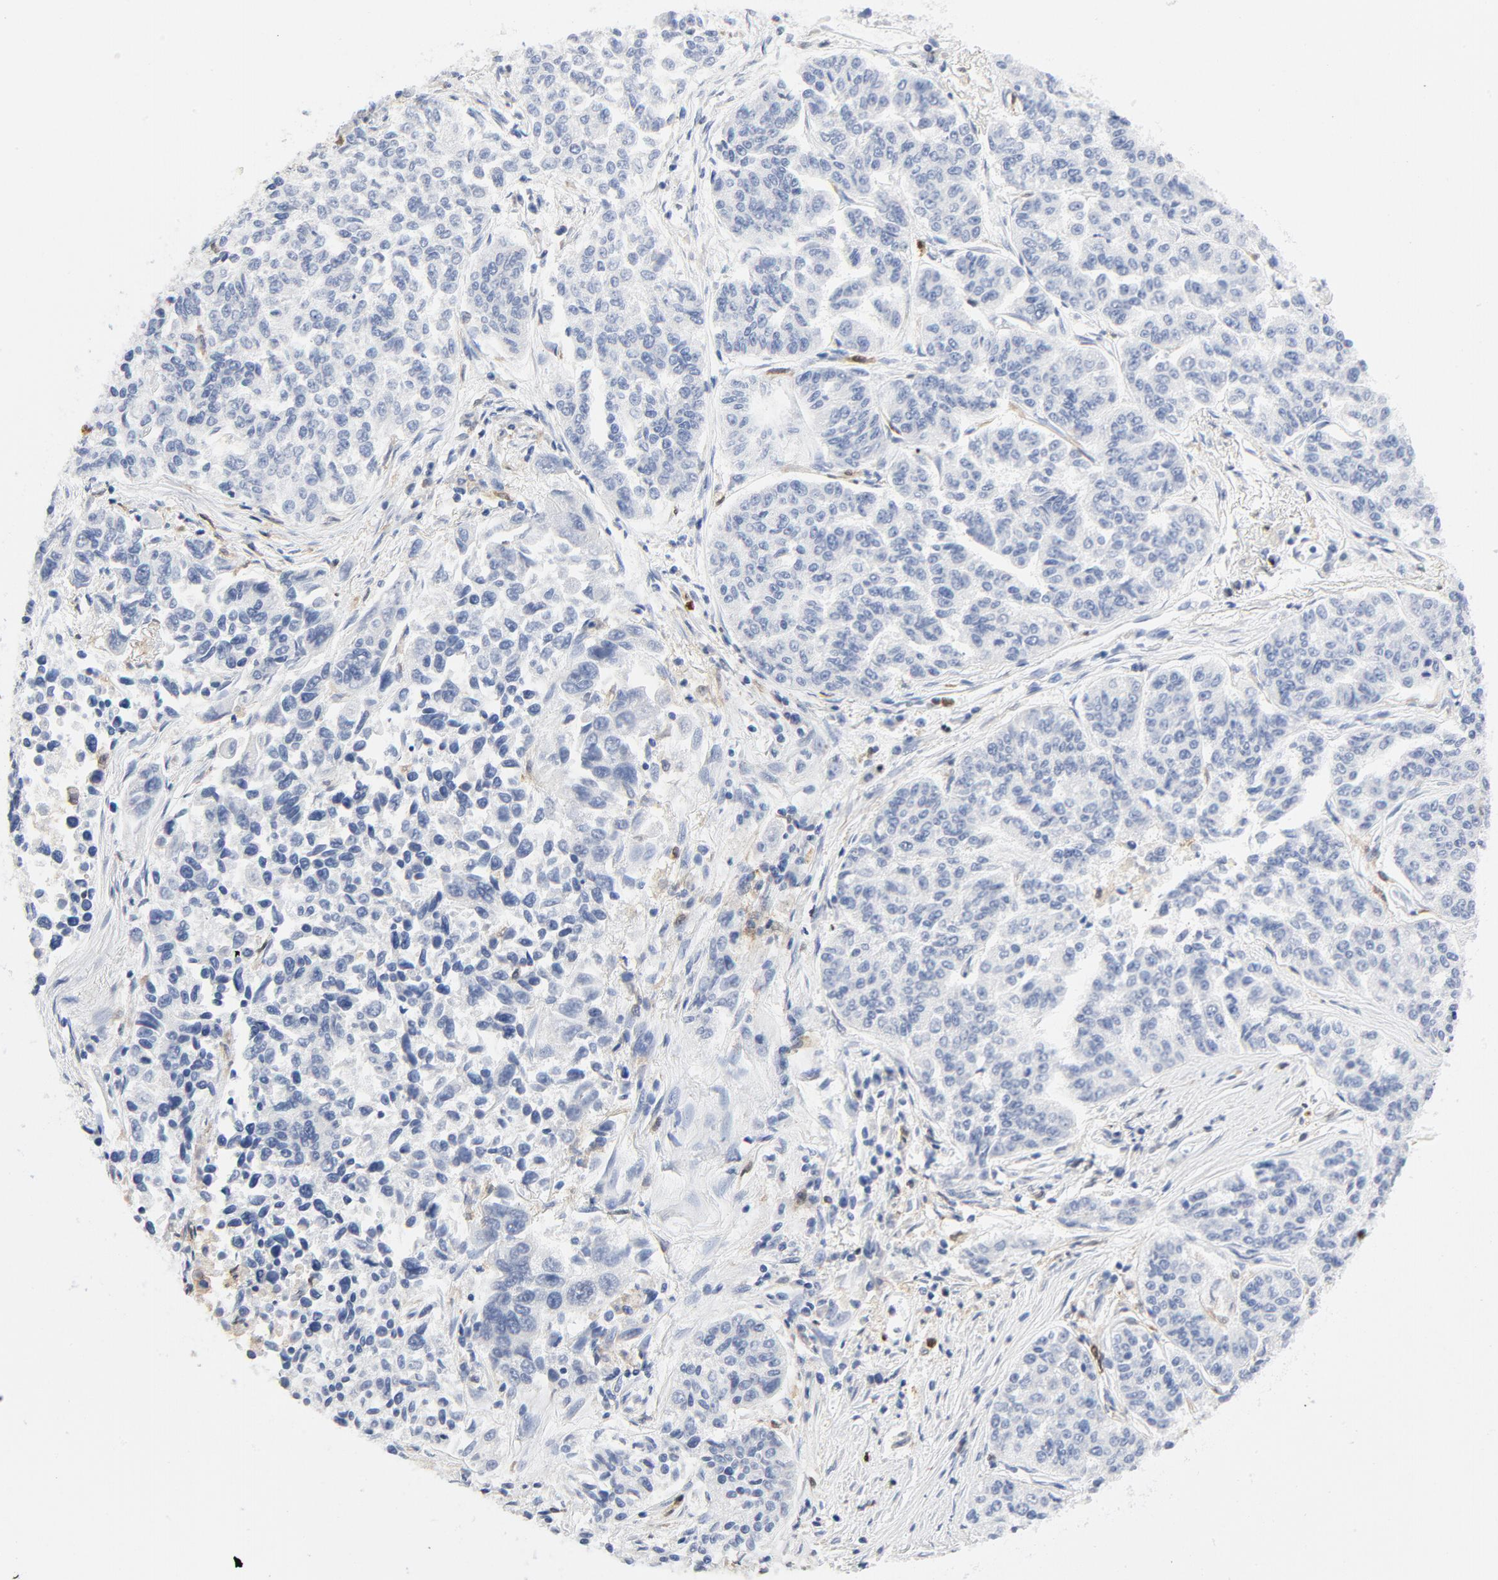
{"staining": {"intensity": "negative", "quantity": "none", "location": "none"}, "tissue": "lung cancer", "cell_type": "Tumor cells", "image_type": "cancer", "snomed": [{"axis": "morphology", "description": "Adenocarcinoma, NOS"}, {"axis": "topography", "description": "Lung"}], "caption": "Tumor cells are negative for protein expression in human adenocarcinoma (lung).", "gene": "NCF1", "patient": {"sex": "male", "age": 84}}